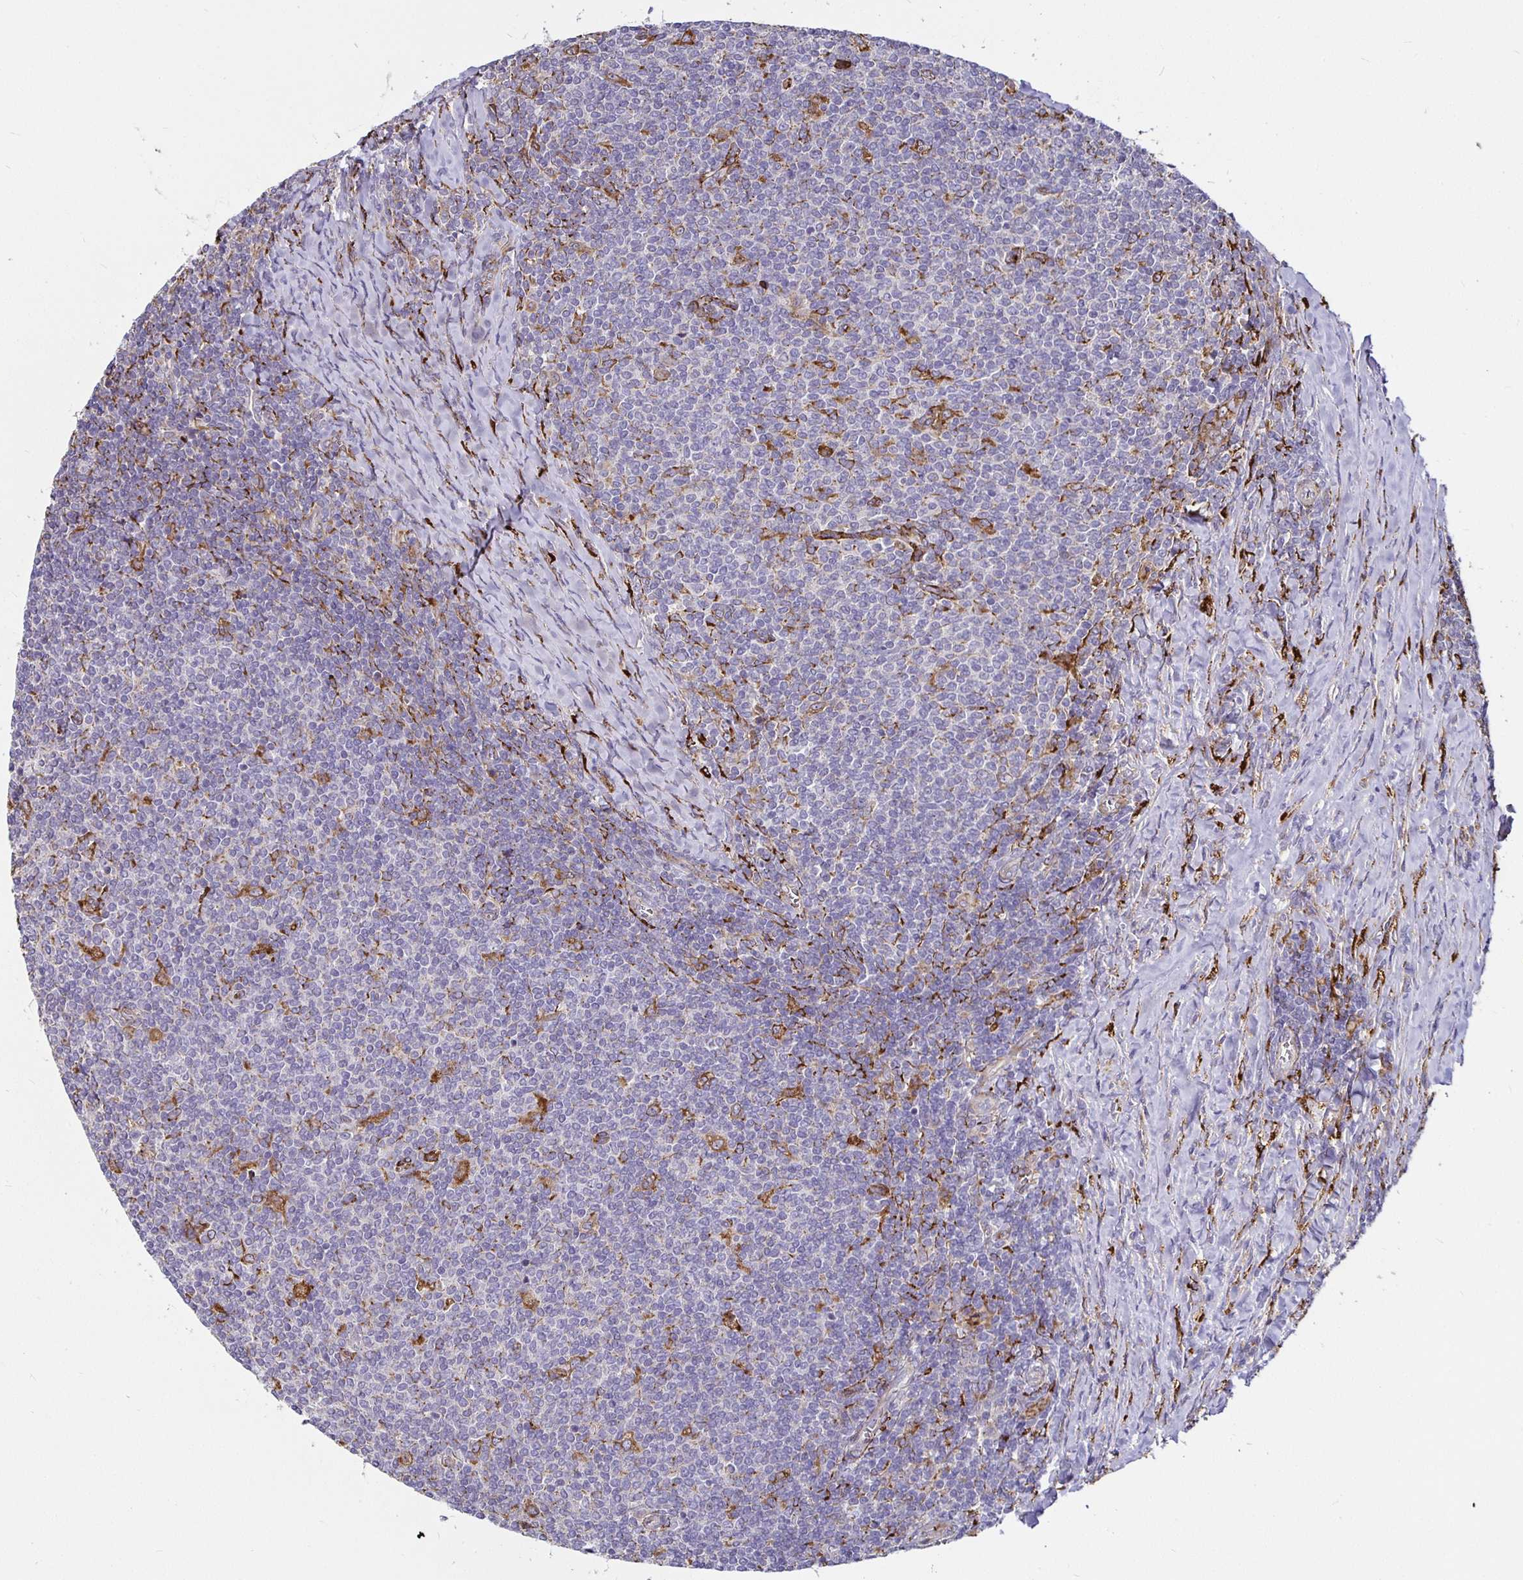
{"staining": {"intensity": "negative", "quantity": "none", "location": "none"}, "tissue": "lymphoma", "cell_type": "Tumor cells", "image_type": "cancer", "snomed": [{"axis": "morphology", "description": "Malignant lymphoma, non-Hodgkin's type, Low grade"}, {"axis": "topography", "description": "Lymph node"}], "caption": "The immunohistochemistry (IHC) image has no significant expression in tumor cells of lymphoma tissue. (Immunohistochemistry (ihc), brightfield microscopy, high magnification).", "gene": "P4HA2", "patient": {"sex": "male", "age": 52}}